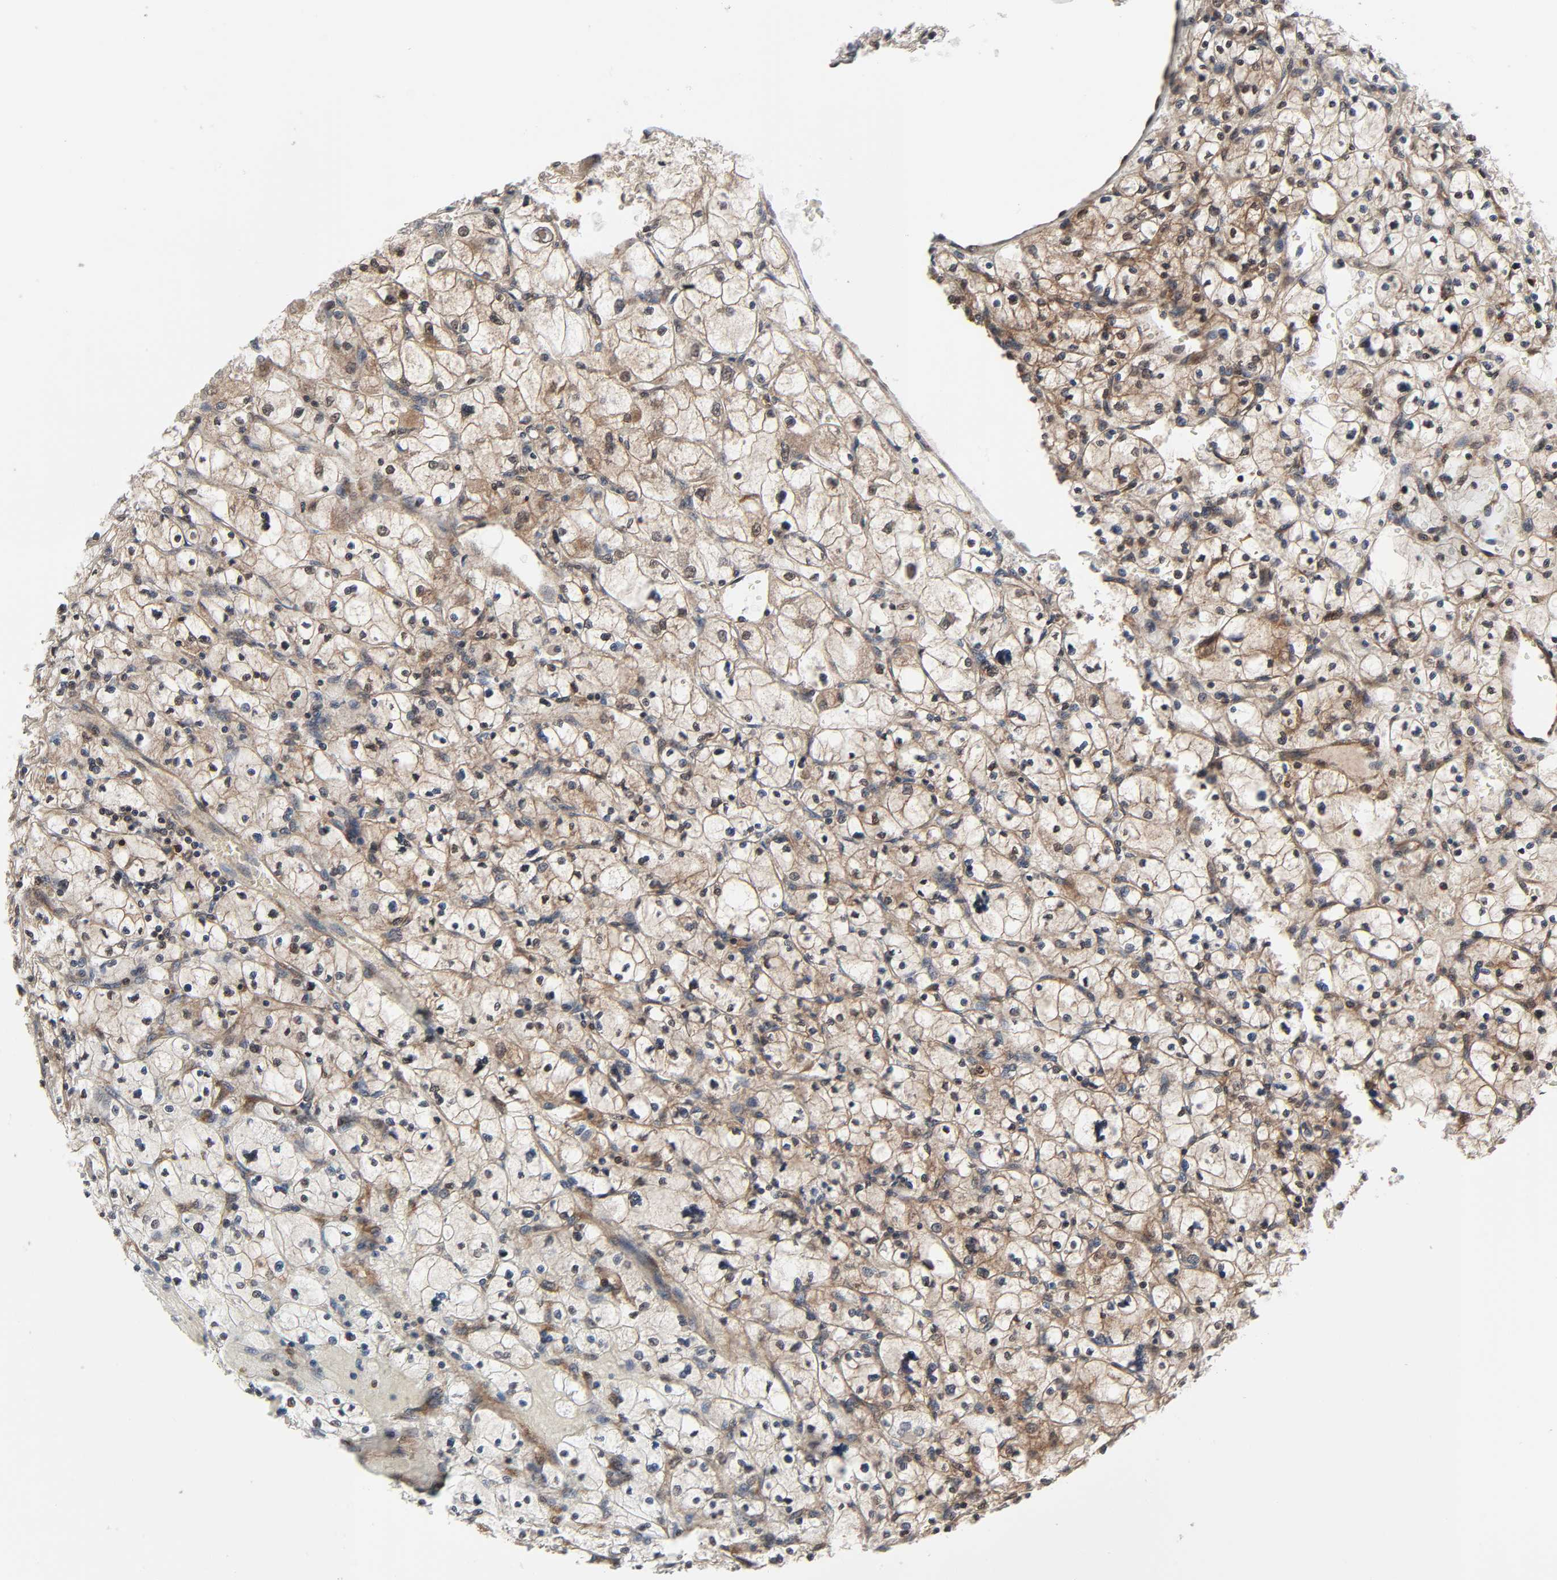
{"staining": {"intensity": "moderate", "quantity": ">75%", "location": "nuclear"}, "tissue": "renal cancer", "cell_type": "Tumor cells", "image_type": "cancer", "snomed": [{"axis": "morphology", "description": "Adenocarcinoma, NOS"}, {"axis": "topography", "description": "Kidney"}], "caption": "Immunohistochemical staining of renal adenocarcinoma demonstrates moderate nuclear protein expression in about >75% of tumor cells. (DAB (3,3'-diaminobenzidine) = brown stain, brightfield microscopy at high magnification).", "gene": "GSK3A", "patient": {"sex": "female", "age": 83}}